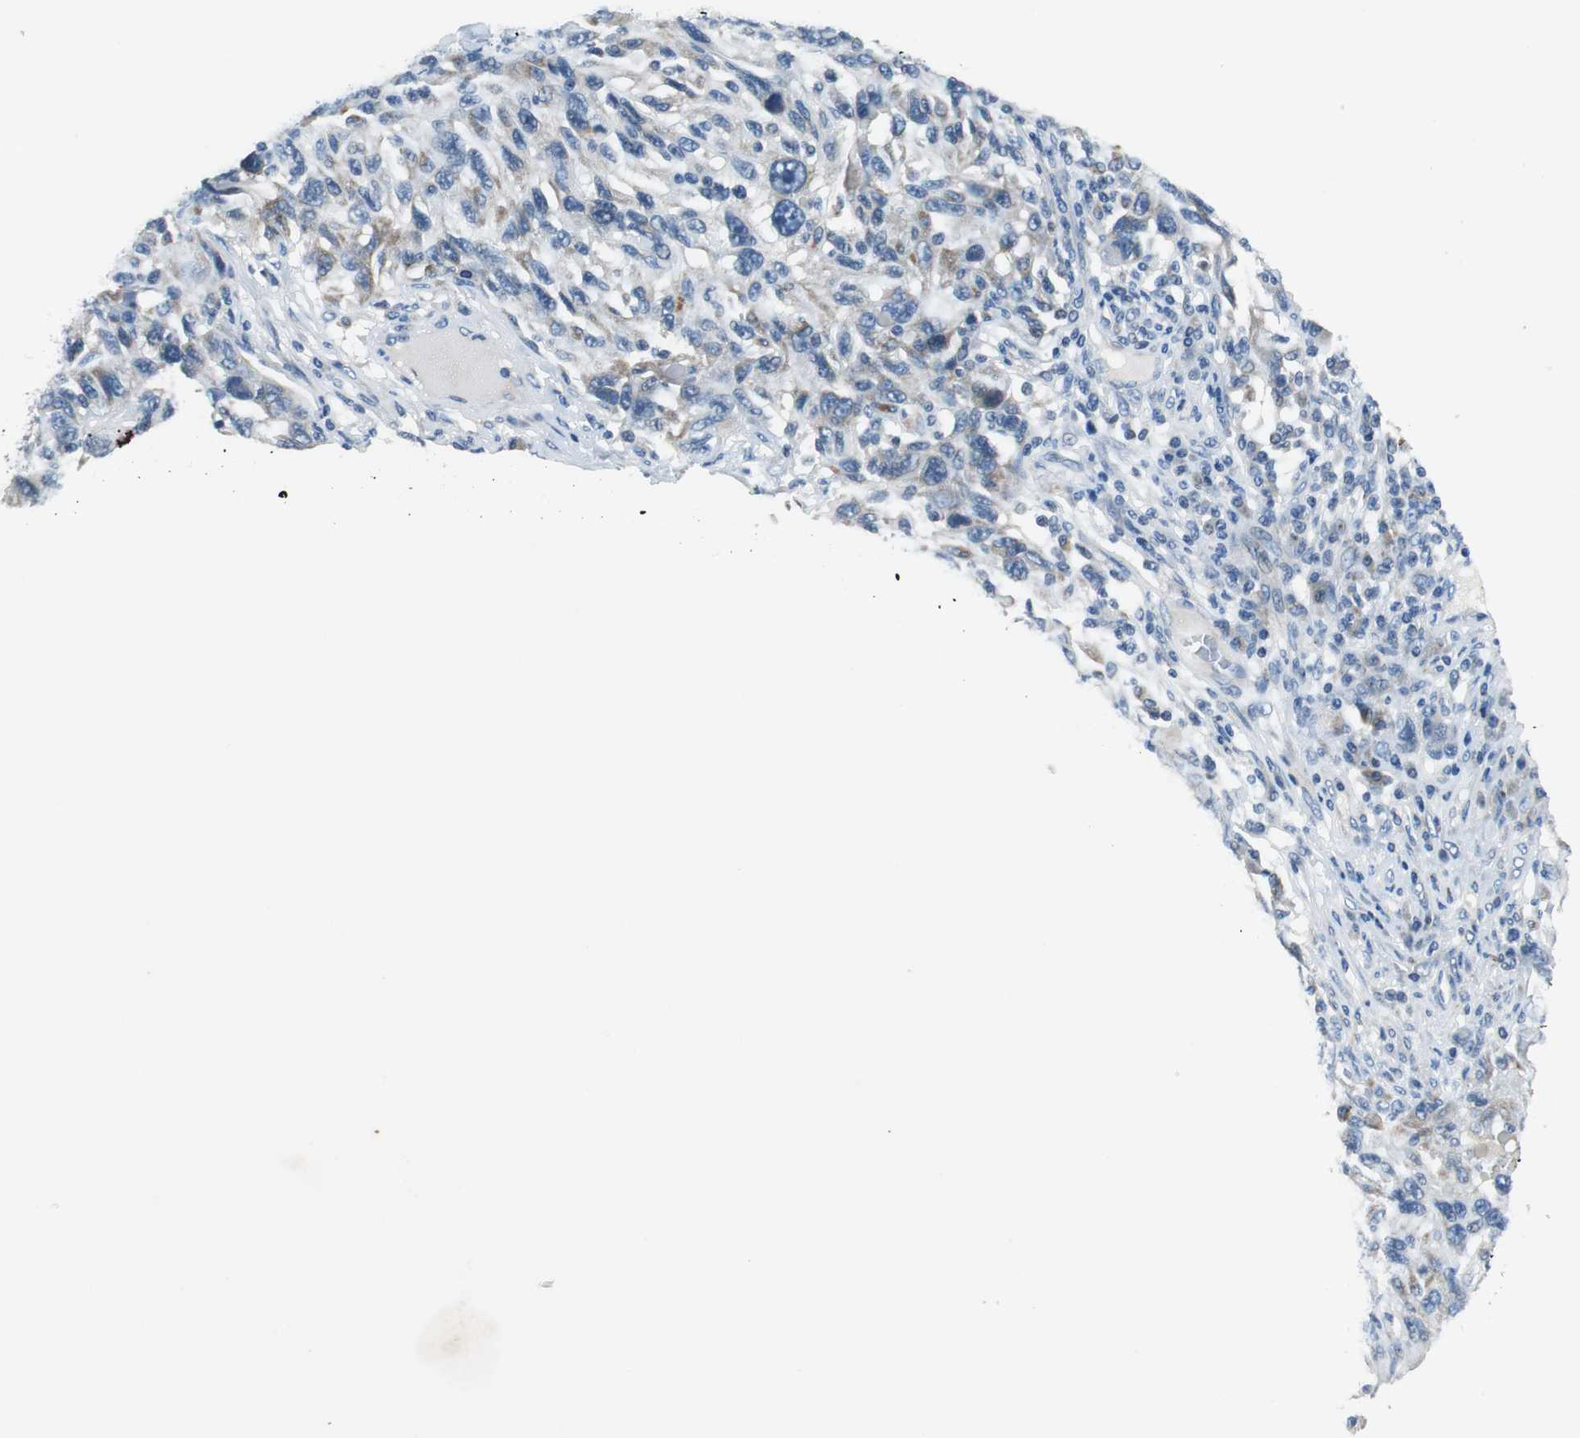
{"staining": {"intensity": "negative", "quantity": "none", "location": "none"}, "tissue": "melanoma", "cell_type": "Tumor cells", "image_type": "cancer", "snomed": [{"axis": "morphology", "description": "Malignant melanoma, NOS"}, {"axis": "topography", "description": "Skin"}], "caption": "This is an immunohistochemistry (IHC) photomicrograph of melanoma. There is no expression in tumor cells.", "gene": "NLGN1", "patient": {"sex": "male", "age": 53}}